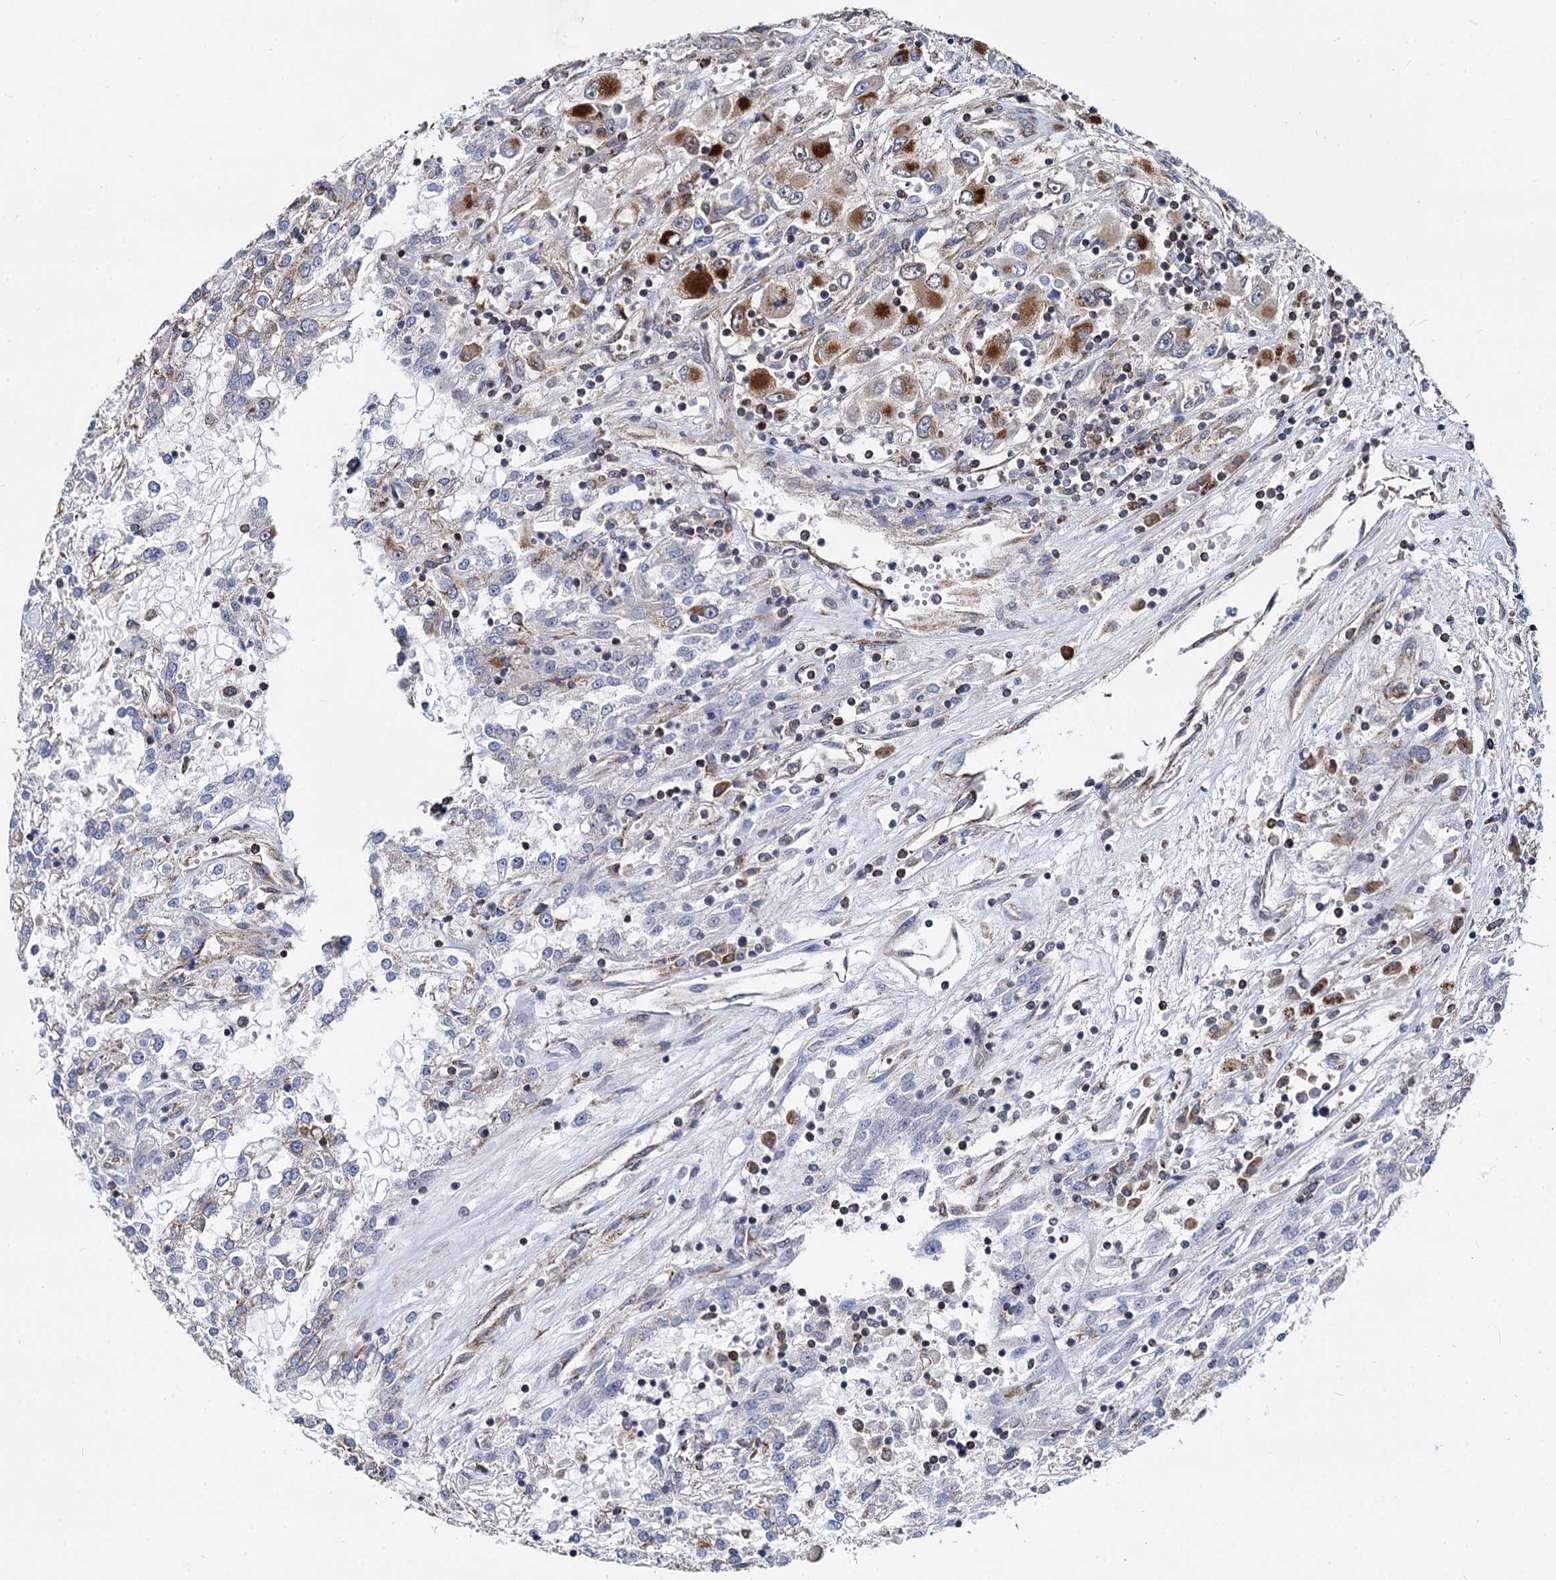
{"staining": {"intensity": "moderate", "quantity": "<25%", "location": "cytoplasmic/membranous"}, "tissue": "renal cancer", "cell_type": "Tumor cells", "image_type": "cancer", "snomed": [{"axis": "morphology", "description": "Adenocarcinoma, NOS"}, {"axis": "topography", "description": "Kidney"}], "caption": "This photomicrograph exhibits immunohistochemistry staining of human renal cancer, with low moderate cytoplasmic/membranous staining in approximately <25% of tumor cells.", "gene": "TIMM10", "patient": {"sex": "female", "age": 52}}